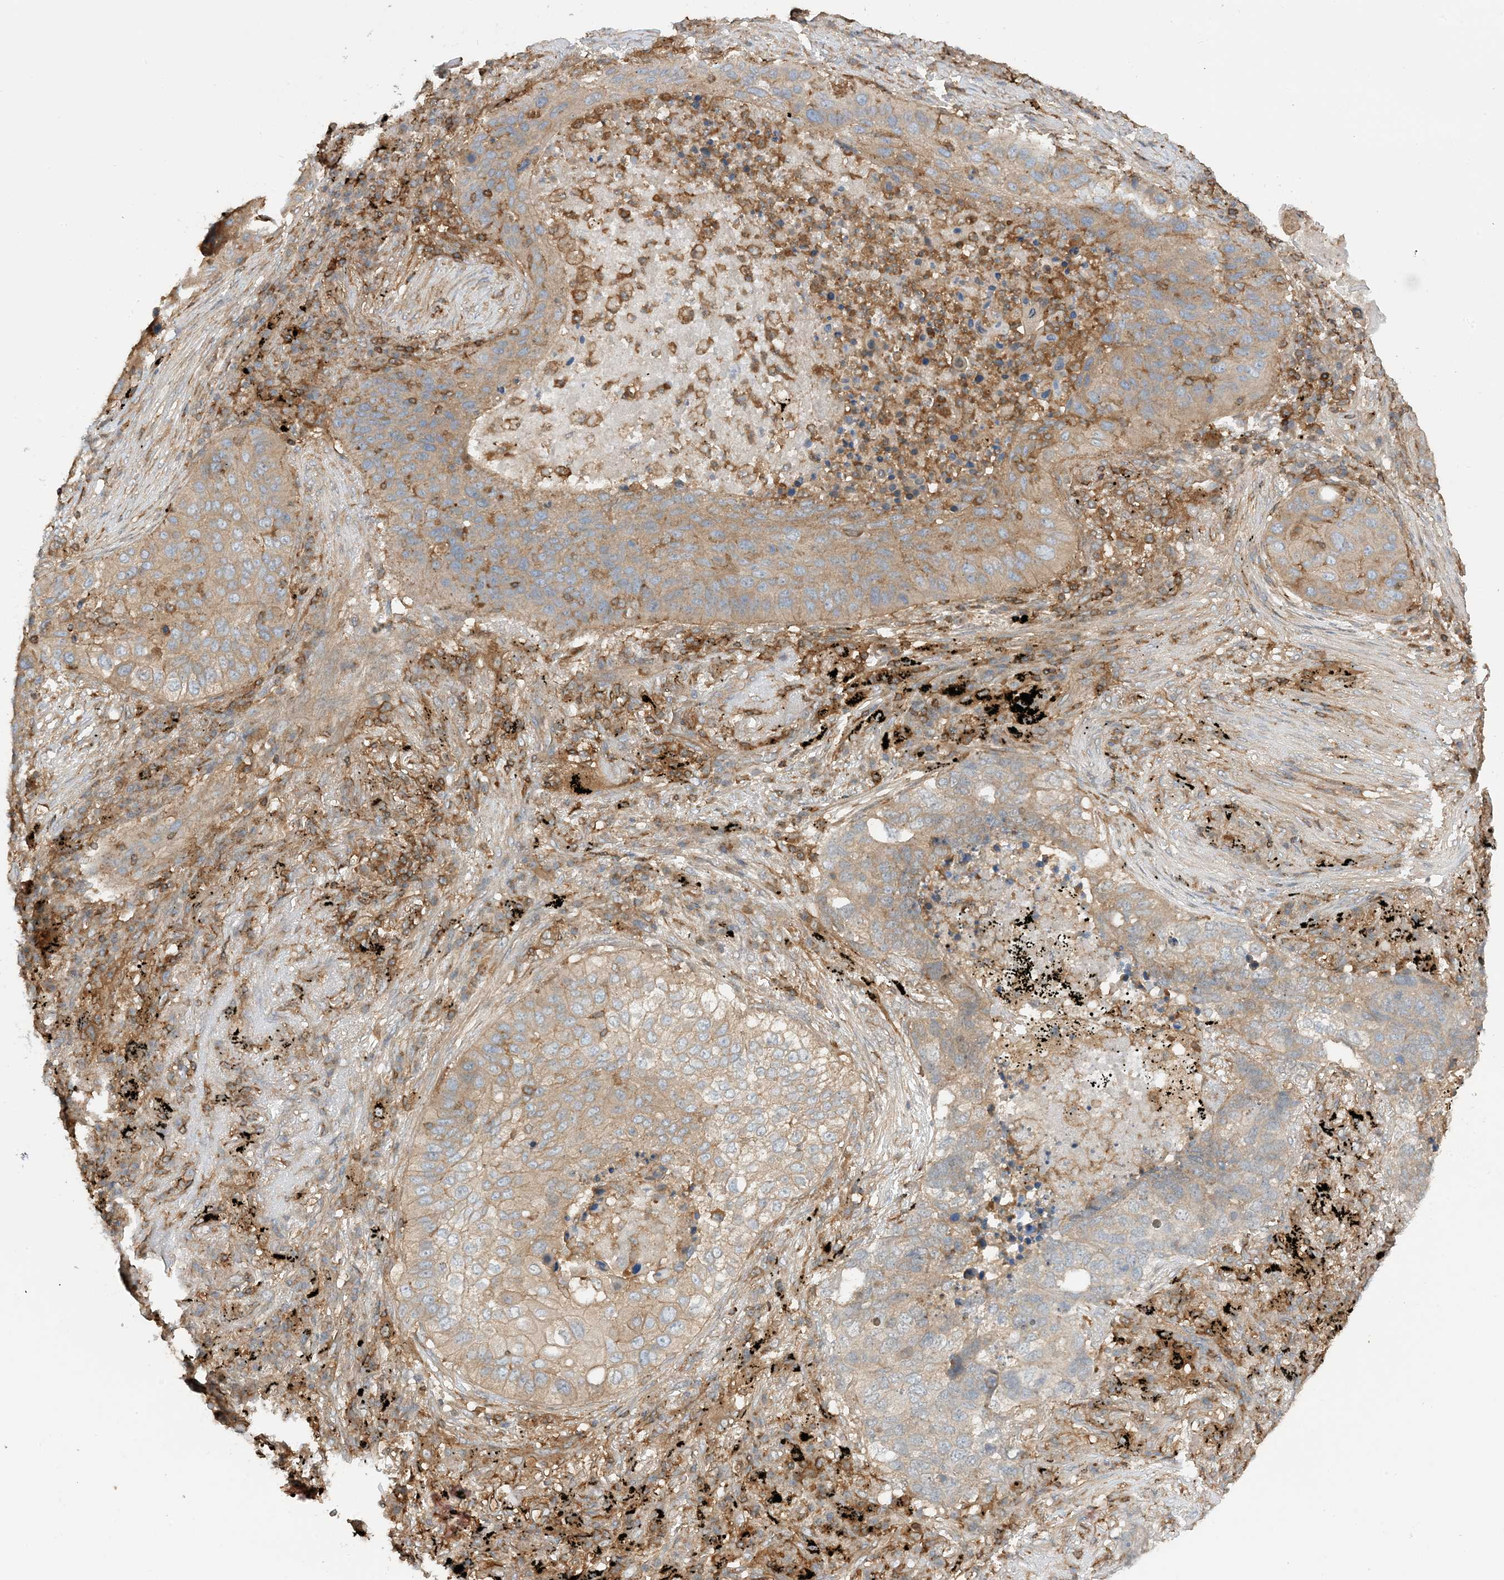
{"staining": {"intensity": "weak", "quantity": "25%-75%", "location": "cytoplasmic/membranous"}, "tissue": "lung cancer", "cell_type": "Tumor cells", "image_type": "cancer", "snomed": [{"axis": "morphology", "description": "Squamous cell carcinoma, NOS"}, {"axis": "topography", "description": "Lung"}], "caption": "Squamous cell carcinoma (lung) tissue shows weak cytoplasmic/membranous staining in about 25%-75% of tumor cells", "gene": "CAPZB", "patient": {"sex": "female", "age": 63}}